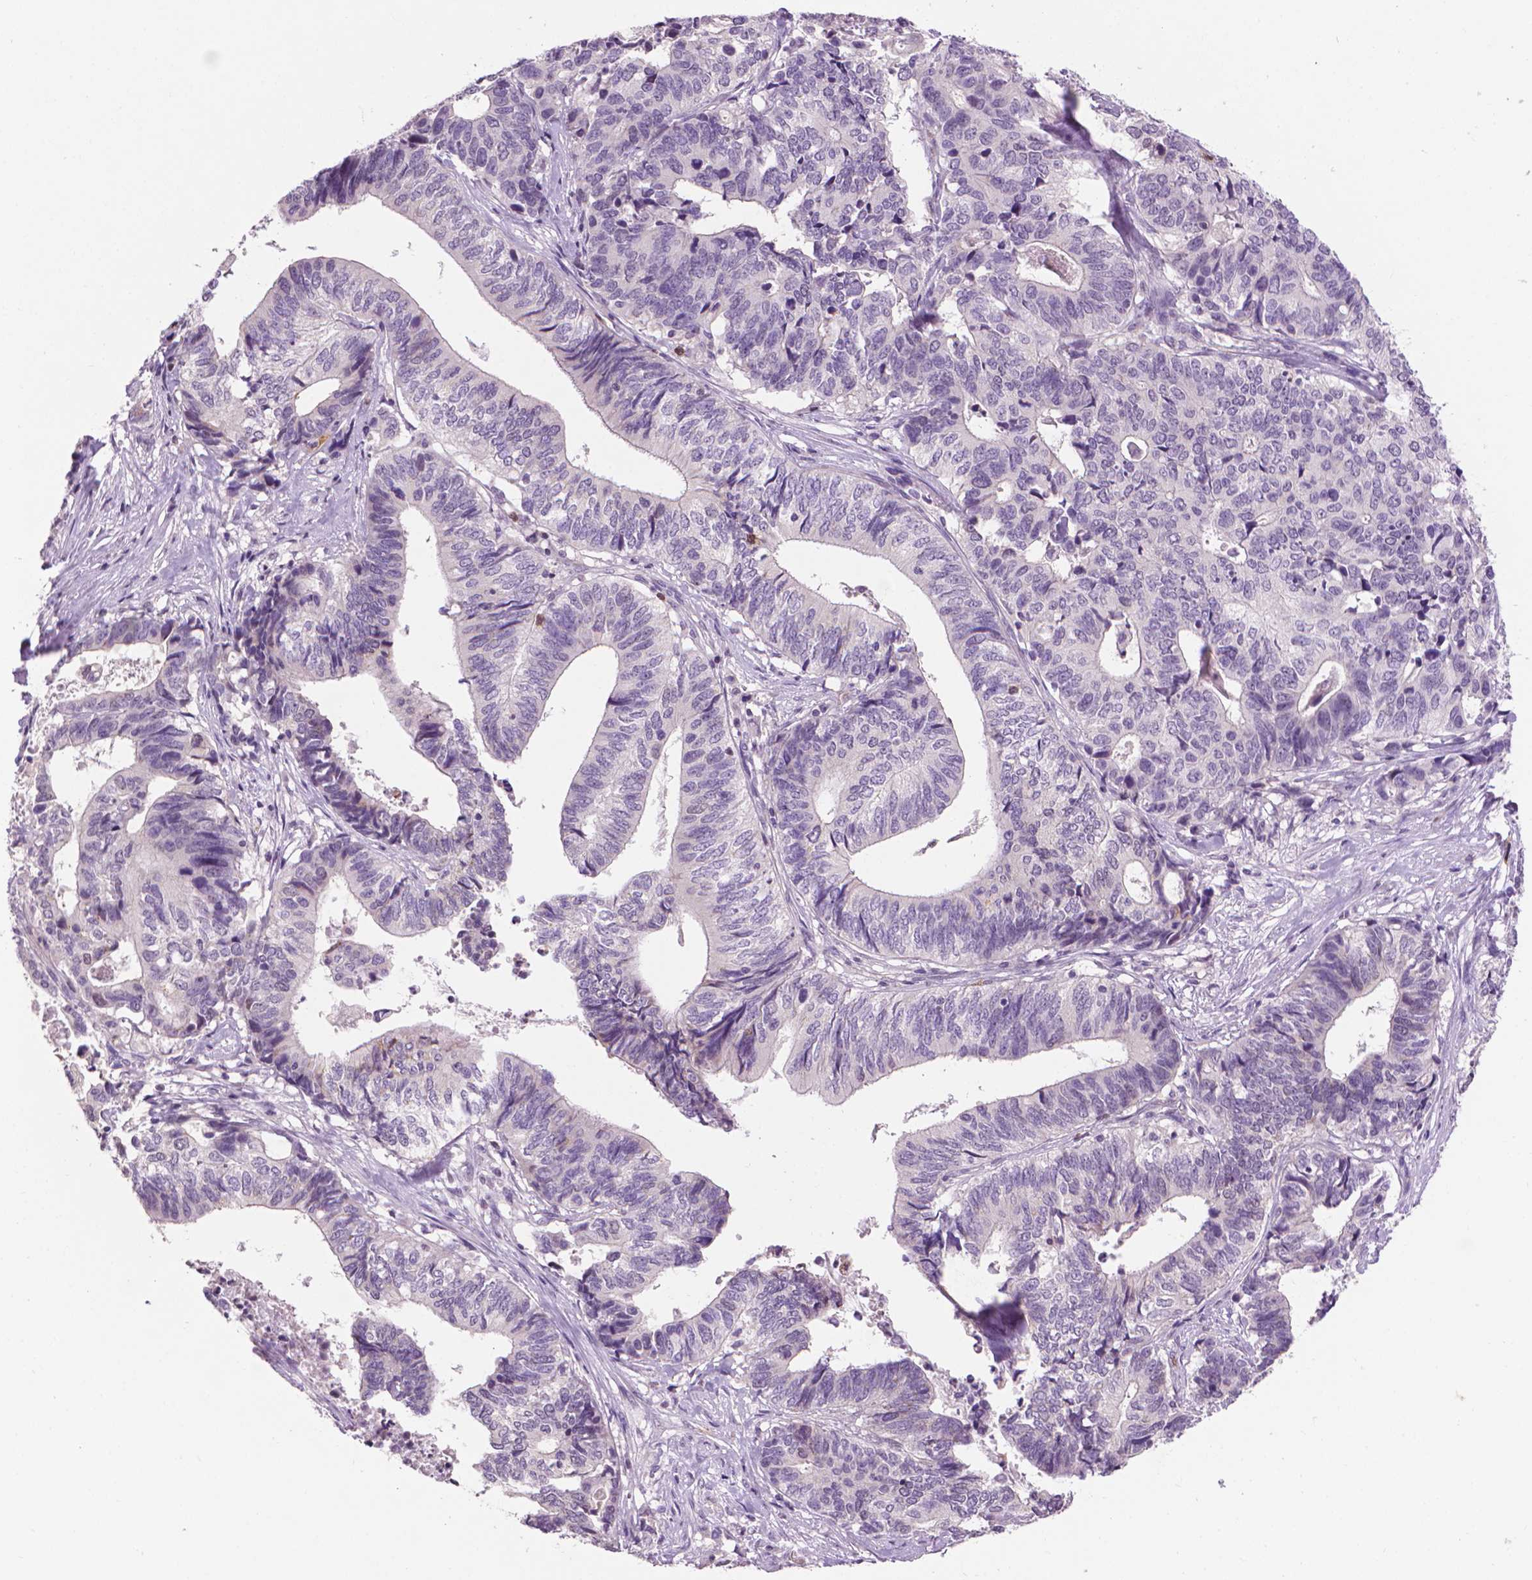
{"staining": {"intensity": "negative", "quantity": "none", "location": "none"}, "tissue": "stomach cancer", "cell_type": "Tumor cells", "image_type": "cancer", "snomed": [{"axis": "morphology", "description": "Adenocarcinoma, NOS"}, {"axis": "topography", "description": "Stomach, upper"}], "caption": "A histopathology image of stomach cancer stained for a protein displays no brown staining in tumor cells.", "gene": "CDKN2D", "patient": {"sex": "female", "age": 67}}